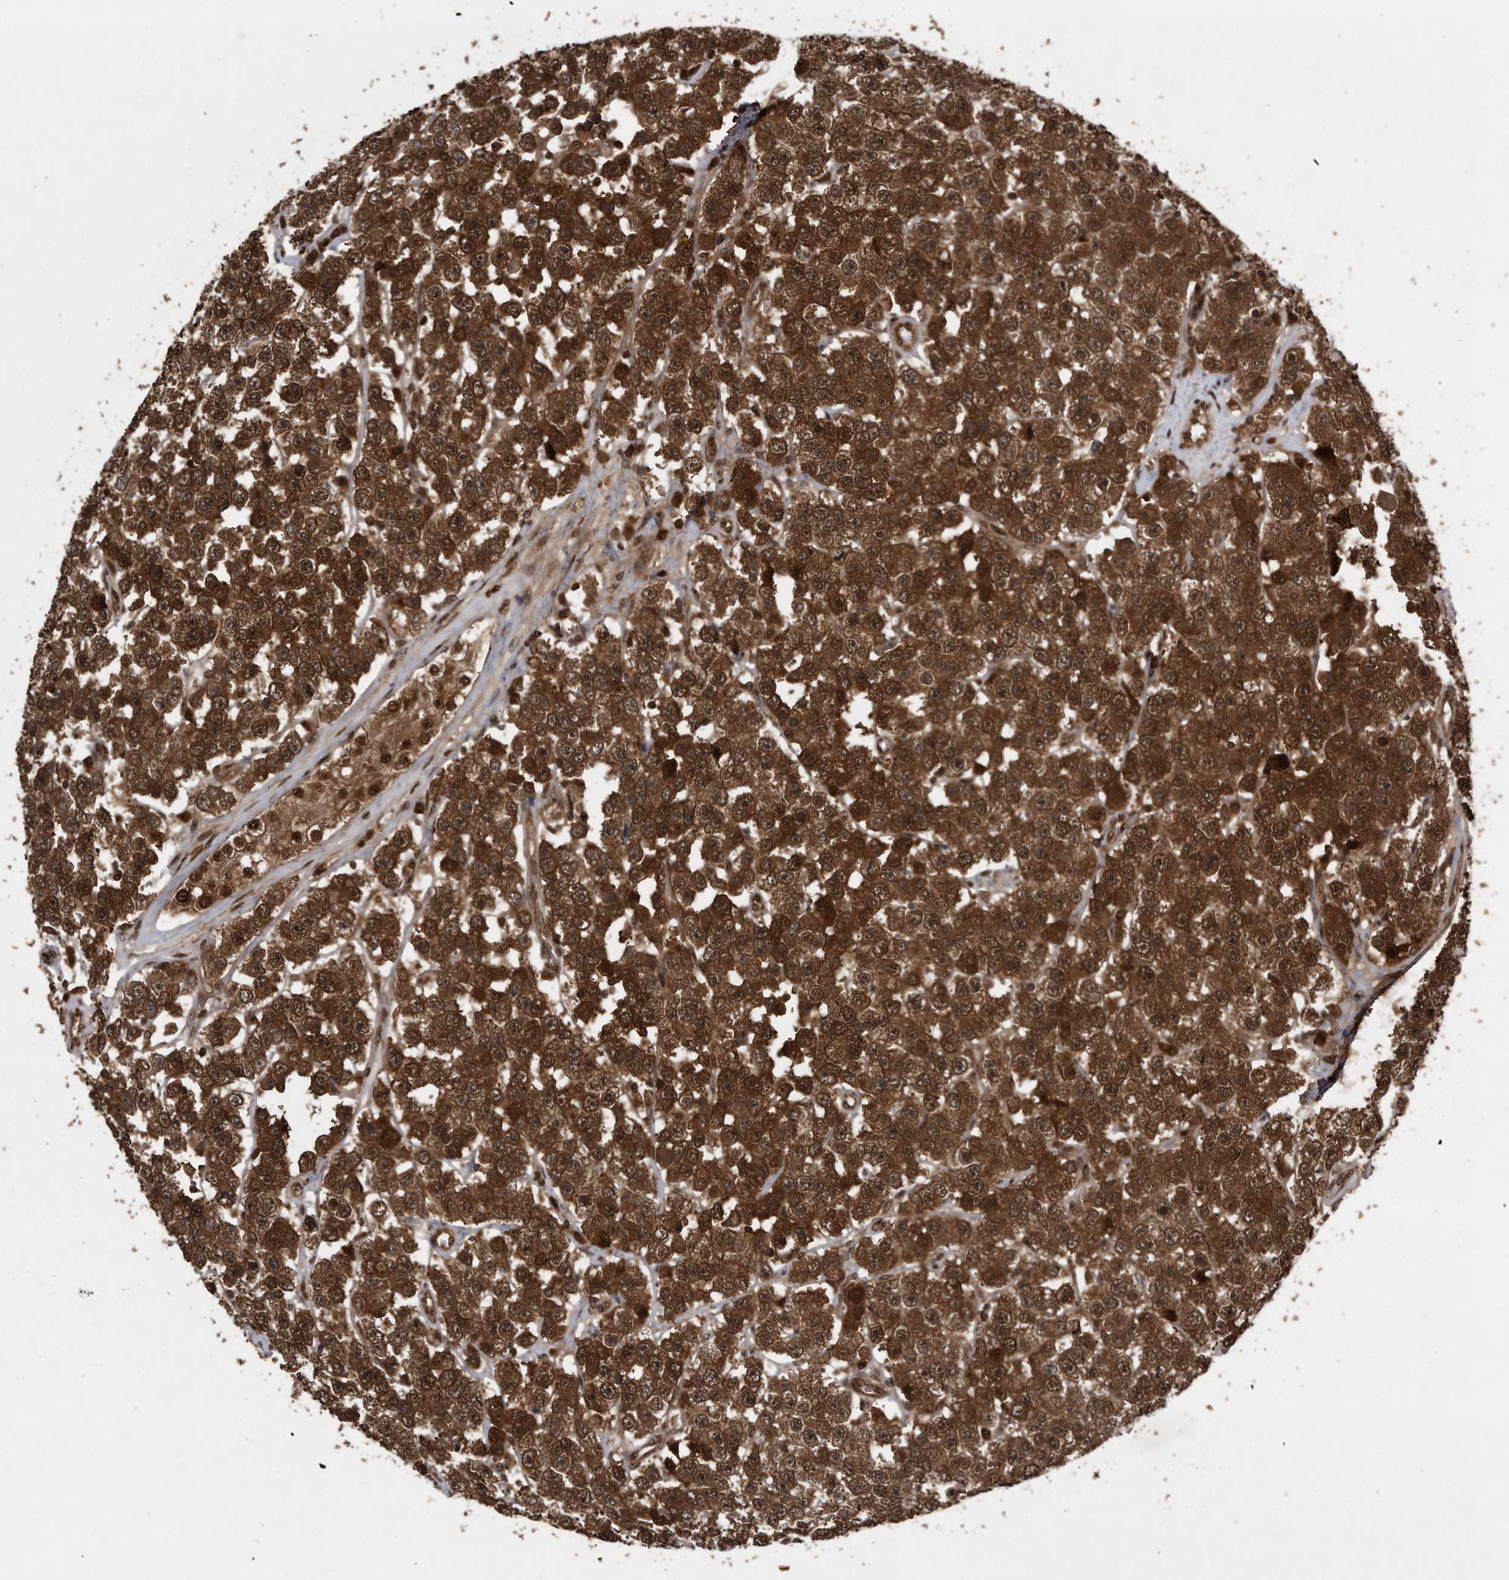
{"staining": {"intensity": "strong", "quantity": ">75%", "location": "cytoplasmic/membranous,nuclear"}, "tissue": "testis cancer", "cell_type": "Tumor cells", "image_type": "cancer", "snomed": [{"axis": "morphology", "description": "Seminoma, NOS"}, {"axis": "topography", "description": "Testis"}], "caption": "A high-resolution image shows IHC staining of seminoma (testis), which reveals strong cytoplasmic/membranous and nuclear positivity in approximately >75% of tumor cells.", "gene": "RAD23B", "patient": {"sex": "male", "age": 28}}